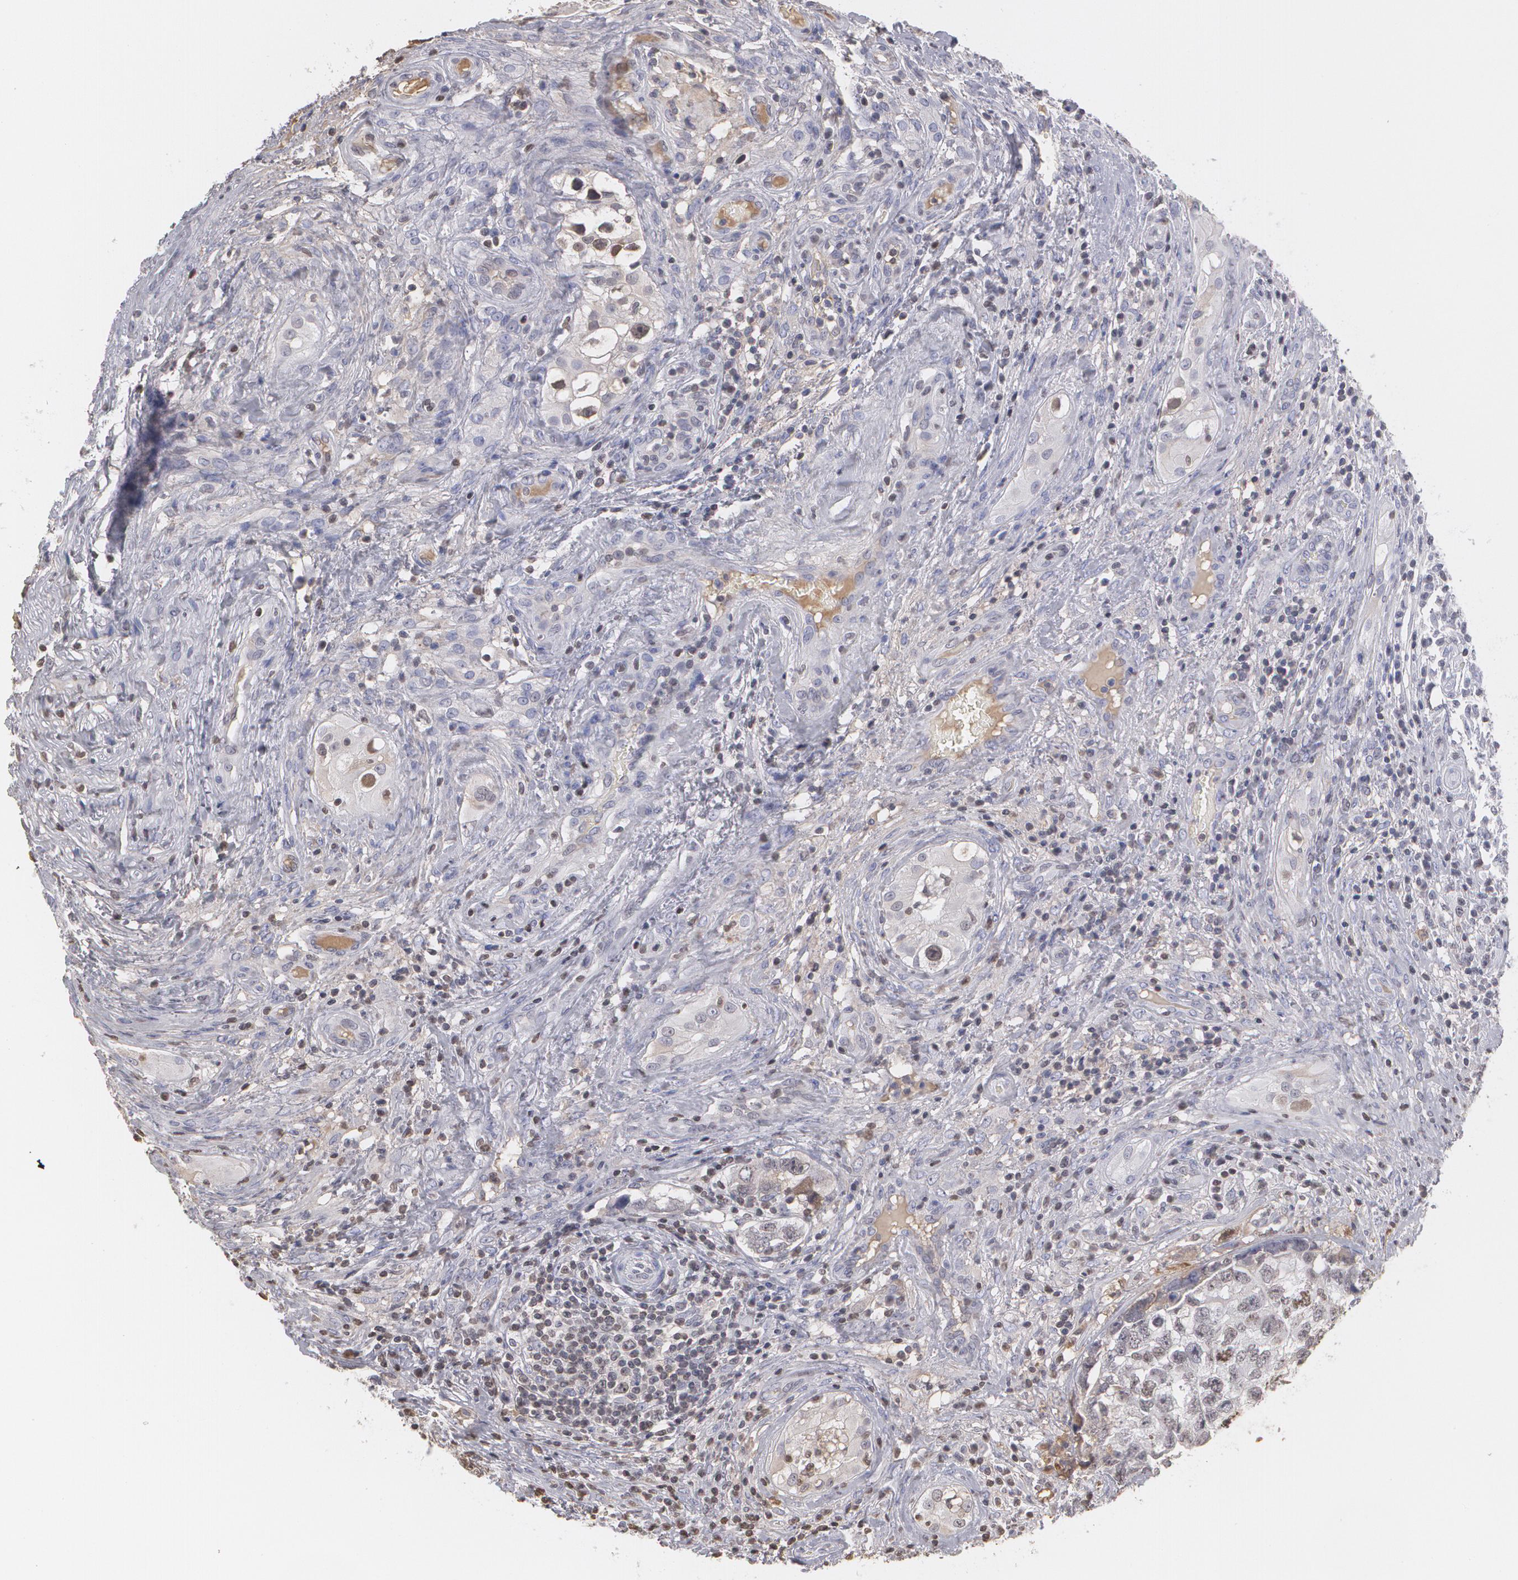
{"staining": {"intensity": "negative", "quantity": "none", "location": "none"}, "tissue": "testis cancer", "cell_type": "Tumor cells", "image_type": "cancer", "snomed": [{"axis": "morphology", "description": "Carcinoma, Embryonal, NOS"}, {"axis": "topography", "description": "Testis"}], "caption": "Histopathology image shows no protein positivity in tumor cells of testis embryonal carcinoma tissue.", "gene": "SERPINA1", "patient": {"sex": "male", "age": 31}}